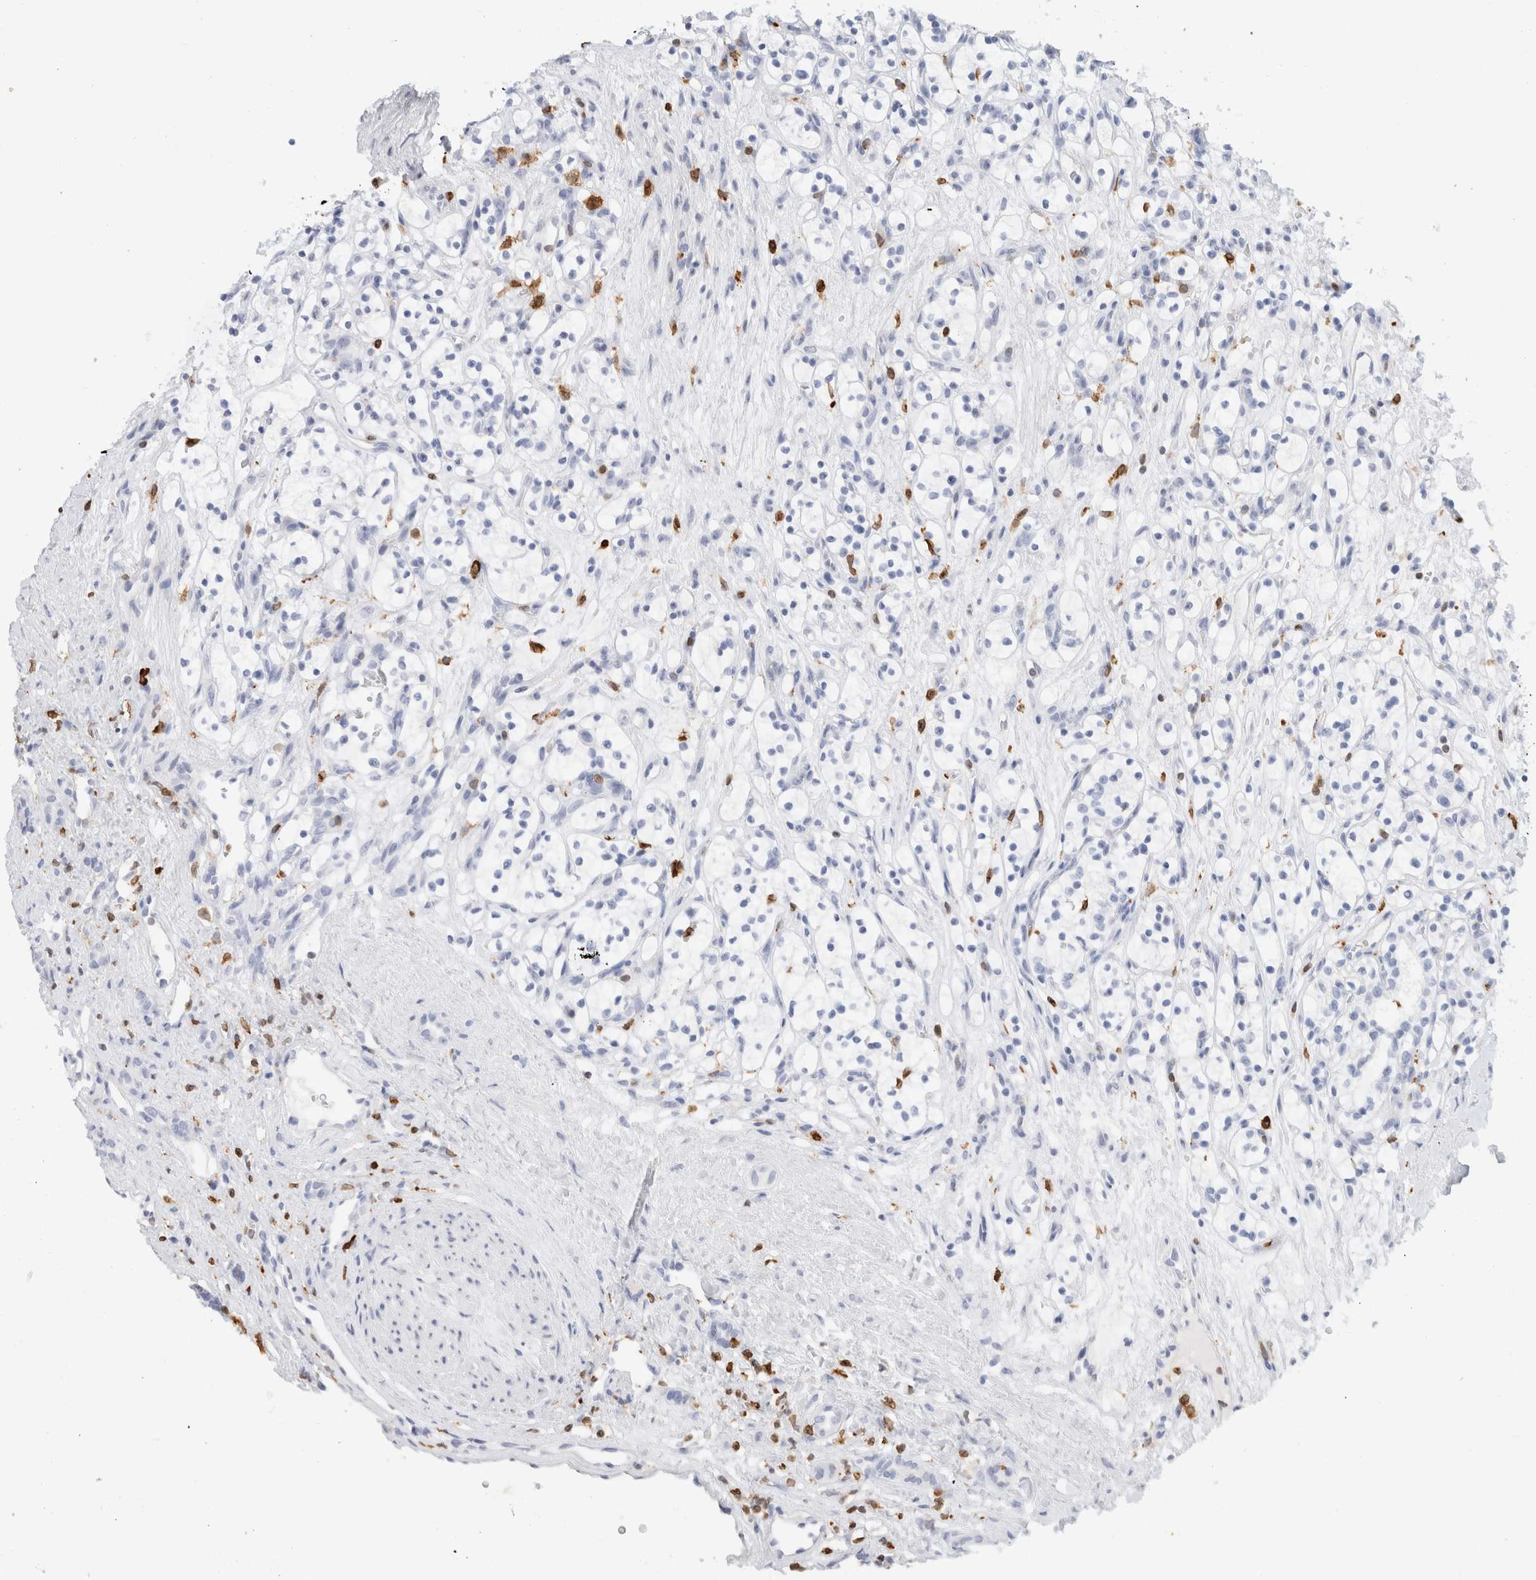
{"staining": {"intensity": "negative", "quantity": "none", "location": "none"}, "tissue": "renal cancer", "cell_type": "Tumor cells", "image_type": "cancer", "snomed": [{"axis": "morphology", "description": "Adenocarcinoma, NOS"}, {"axis": "topography", "description": "Kidney"}], "caption": "High magnification brightfield microscopy of renal cancer (adenocarcinoma) stained with DAB (brown) and counterstained with hematoxylin (blue): tumor cells show no significant expression. (Immunohistochemistry, brightfield microscopy, high magnification).", "gene": "ALOX5AP", "patient": {"sex": "female", "age": 57}}